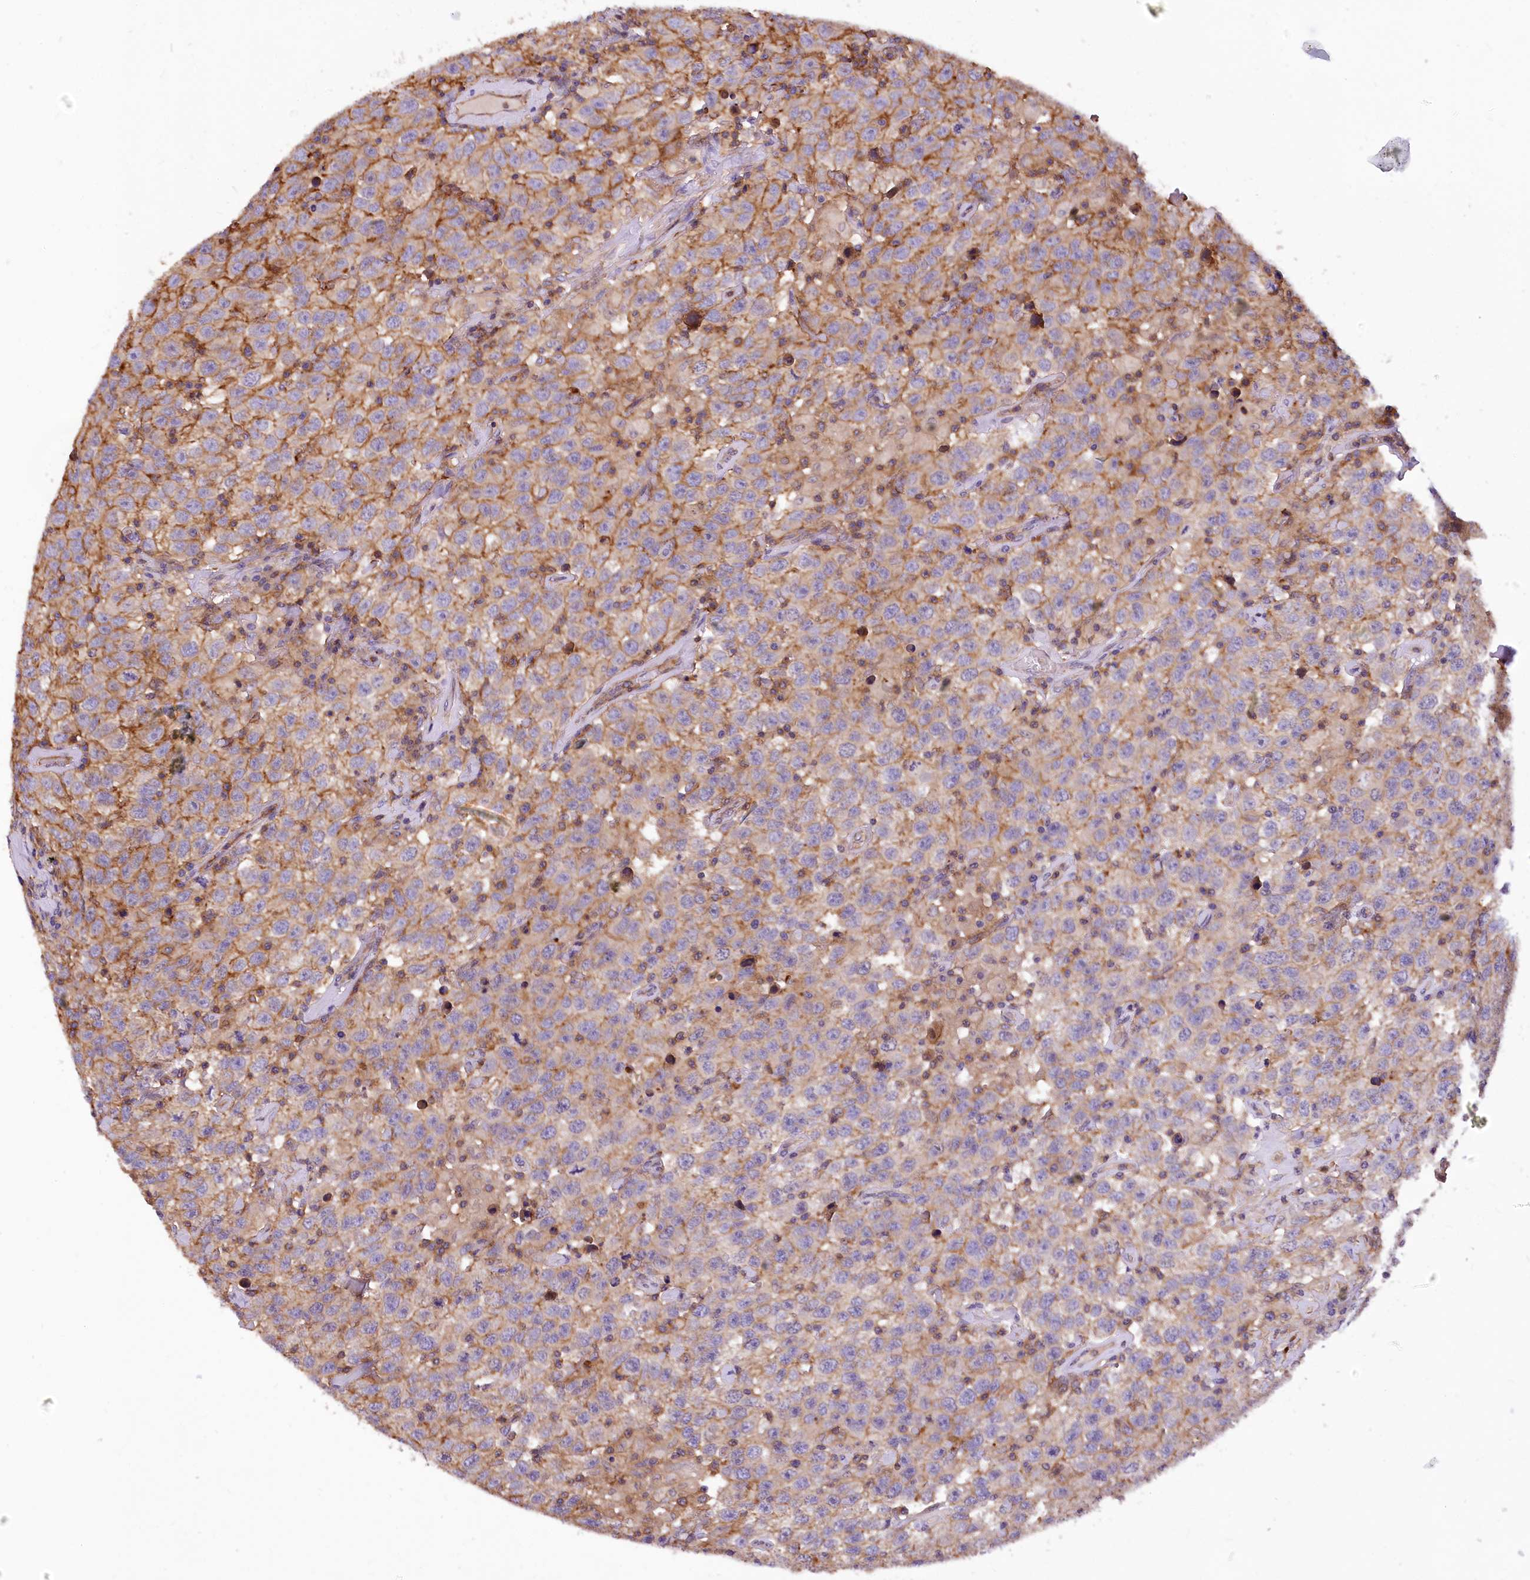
{"staining": {"intensity": "moderate", "quantity": "25%-75%", "location": "cytoplasmic/membranous"}, "tissue": "testis cancer", "cell_type": "Tumor cells", "image_type": "cancer", "snomed": [{"axis": "morphology", "description": "Seminoma, NOS"}, {"axis": "topography", "description": "Testis"}], "caption": "Human testis seminoma stained for a protein (brown) demonstrates moderate cytoplasmic/membranous positive expression in about 25%-75% of tumor cells.", "gene": "DPP3", "patient": {"sex": "male", "age": 41}}